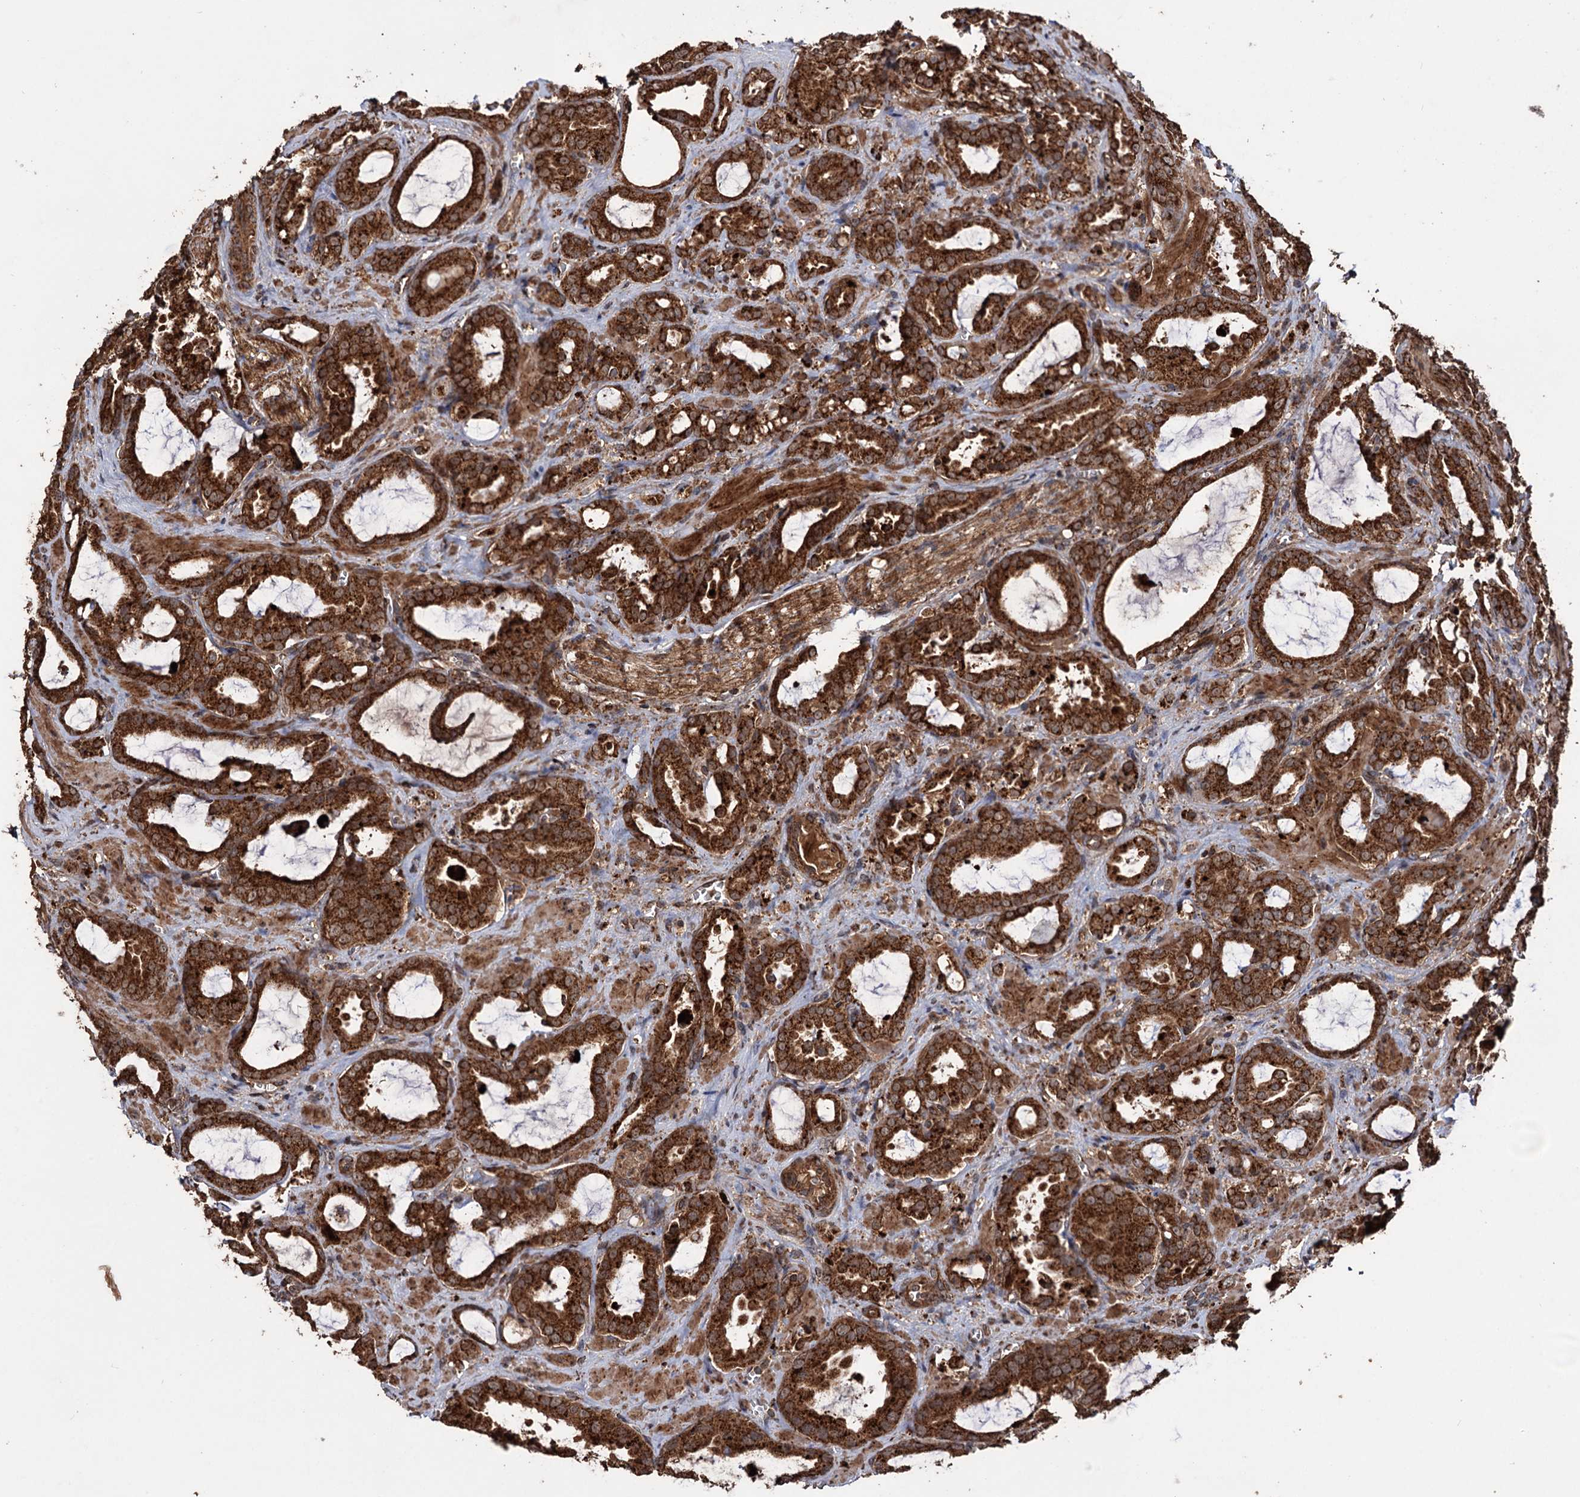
{"staining": {"intensity": "strong", "quantity": ">75%", "location": "cytoplasmic/membranous"}, "tissue": "prostate cancer", "cell_type": "Tumor cells", "image_type": "cancer", "snomed": [{"axis": "morphology", "description": "Adenocarcinoma, High grade"}, {"axis": "topography", "description": "Prostate"}], "caption": "IHC micrograph of adenocarcinoma (high-grade) (prostate) stained for a protein (brown), which shows high levels of strong cytoplasmic/membranous staining in approximately >75% of tumor cells.", "gene": "IPO4", "patient": {"sex": "male", "age": 72}}